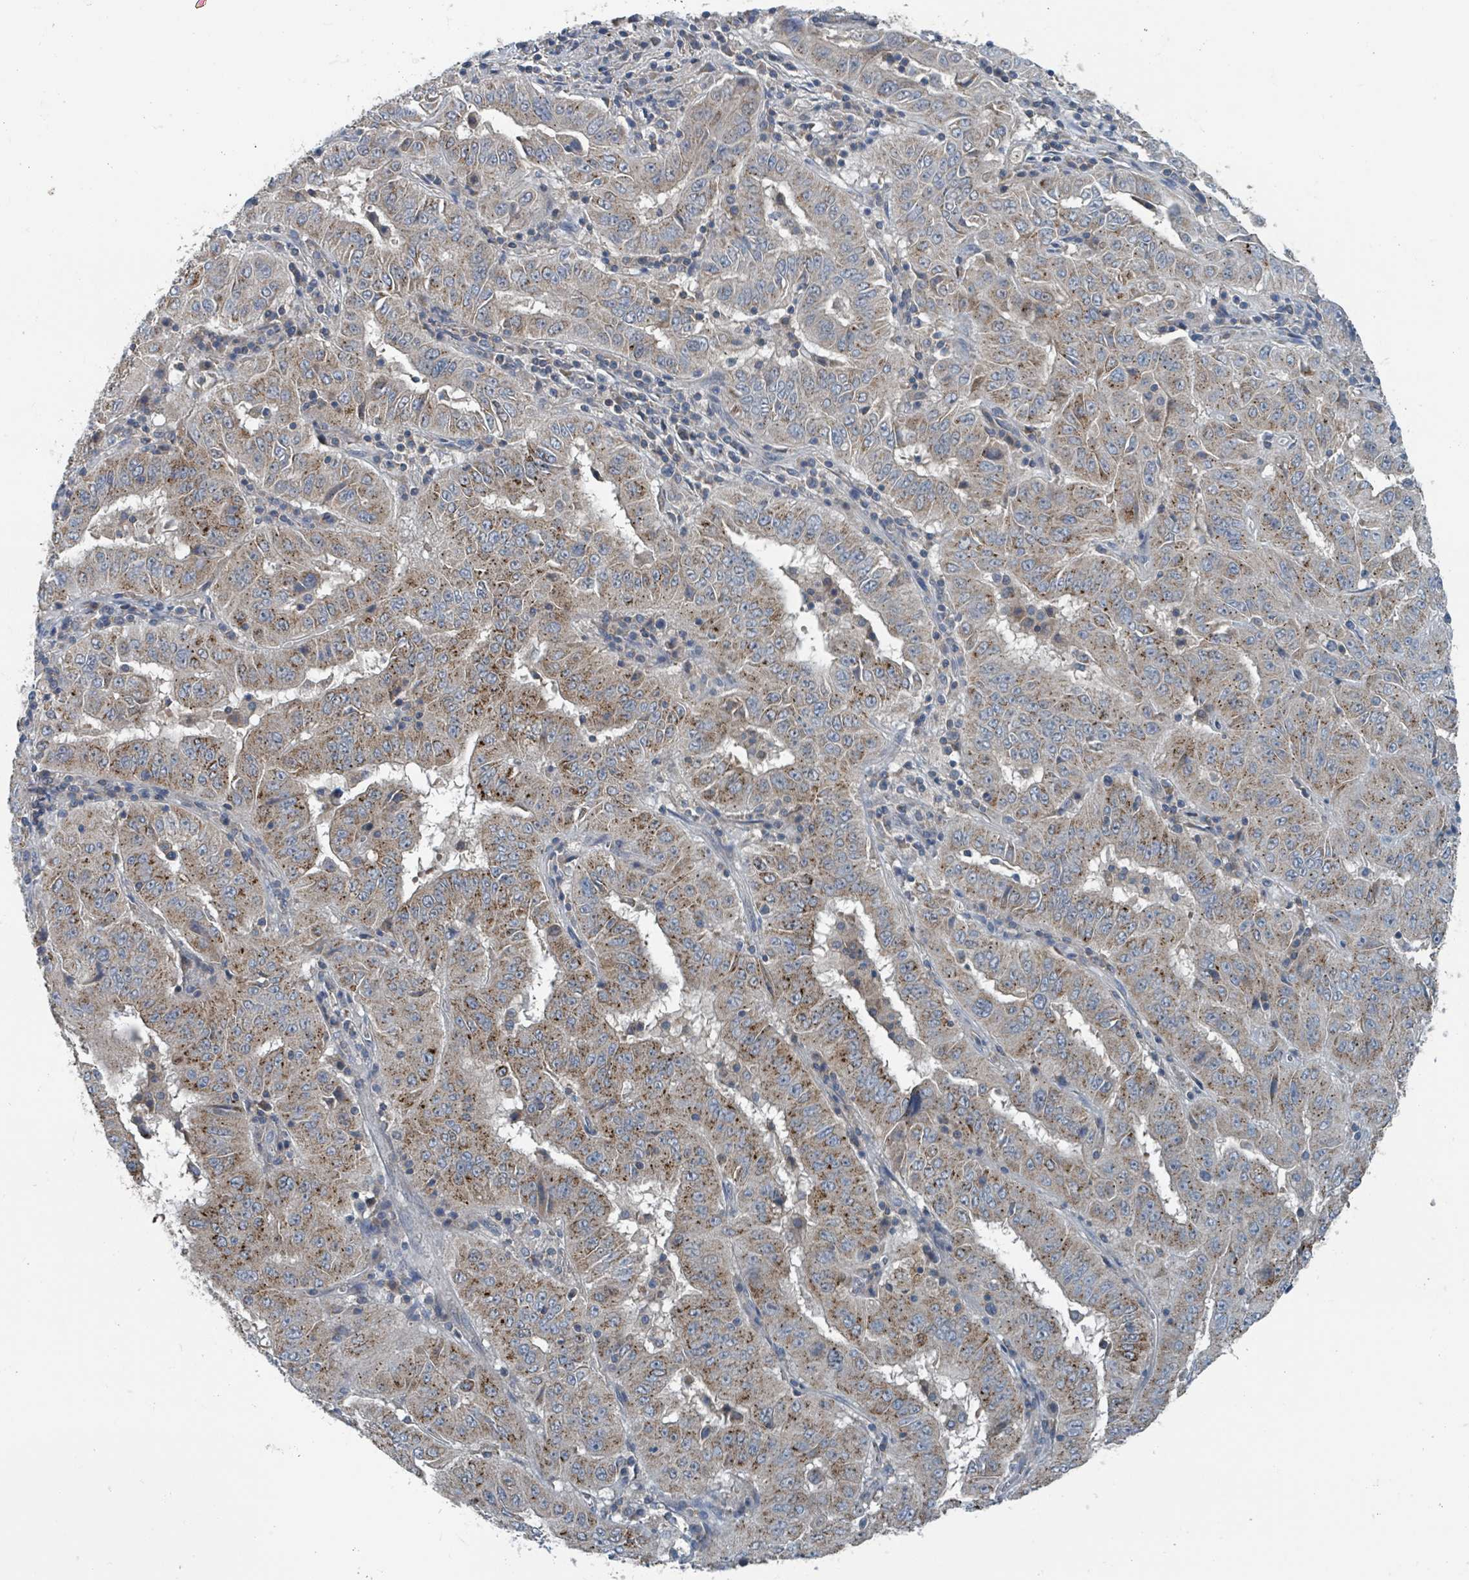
{"staining": {"intensity": "strong", "quantity": ">75%", "location": "cytoplasmic/membranous"}, "tissue": "pancreatic cancer", "cell_type": "Tumor cells", "image_type": "cancer", "snomed": [{"axis": "morphology", "description": "Adenocarcinoma, NOS"}, {"axis": "topography", "description": "Pancreas"}], "caption": "Human pancreatic cancer (adenocarcinoma) stained for a protein (brown) reveals strong cytoplasmic/membranous positive staining in about >75% of tumor cells.", "gene": "ACBD4", "patient": {"sex": "male", "age": 63}}